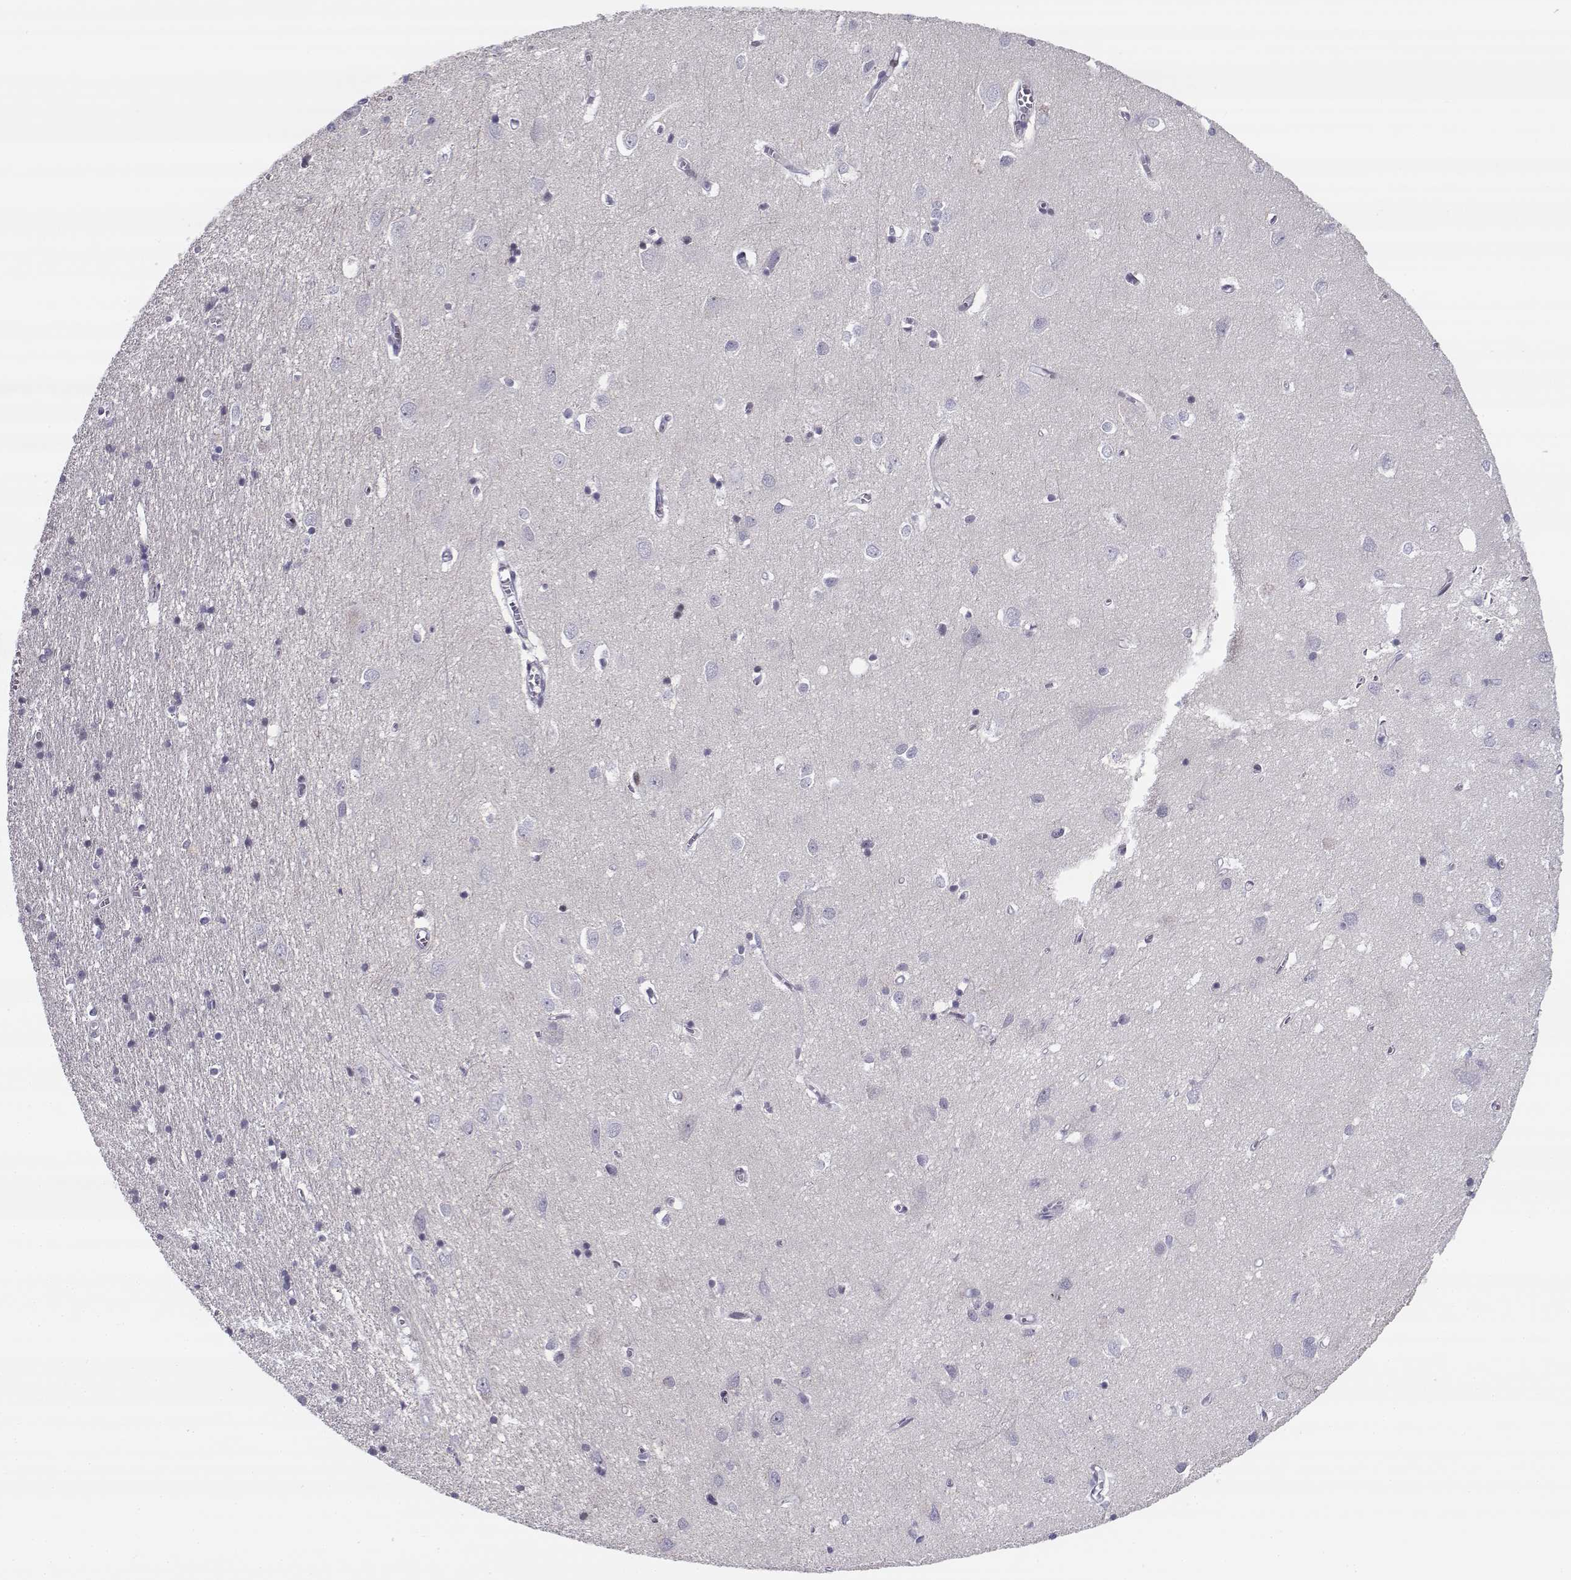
{"staining": {"intensity": "negative", "quantity": "none", "location": "none"}, "tissue": "cerebral cortex", "cell_type": "Endothelial cells", "image_type": "normal", "snomed": [{"axis": "morphology", "description": "Normal tissue, NOS"}, {"axis": "topography", "description": "Cerebral cortex"}], "caption": "Immunohistochemical staining of unremarkable human cerebral cortex exhibits no significant positivity in endothelial cells.", "gene": "CREB3L3", "patient": {"sex": "male", "age": 70}}